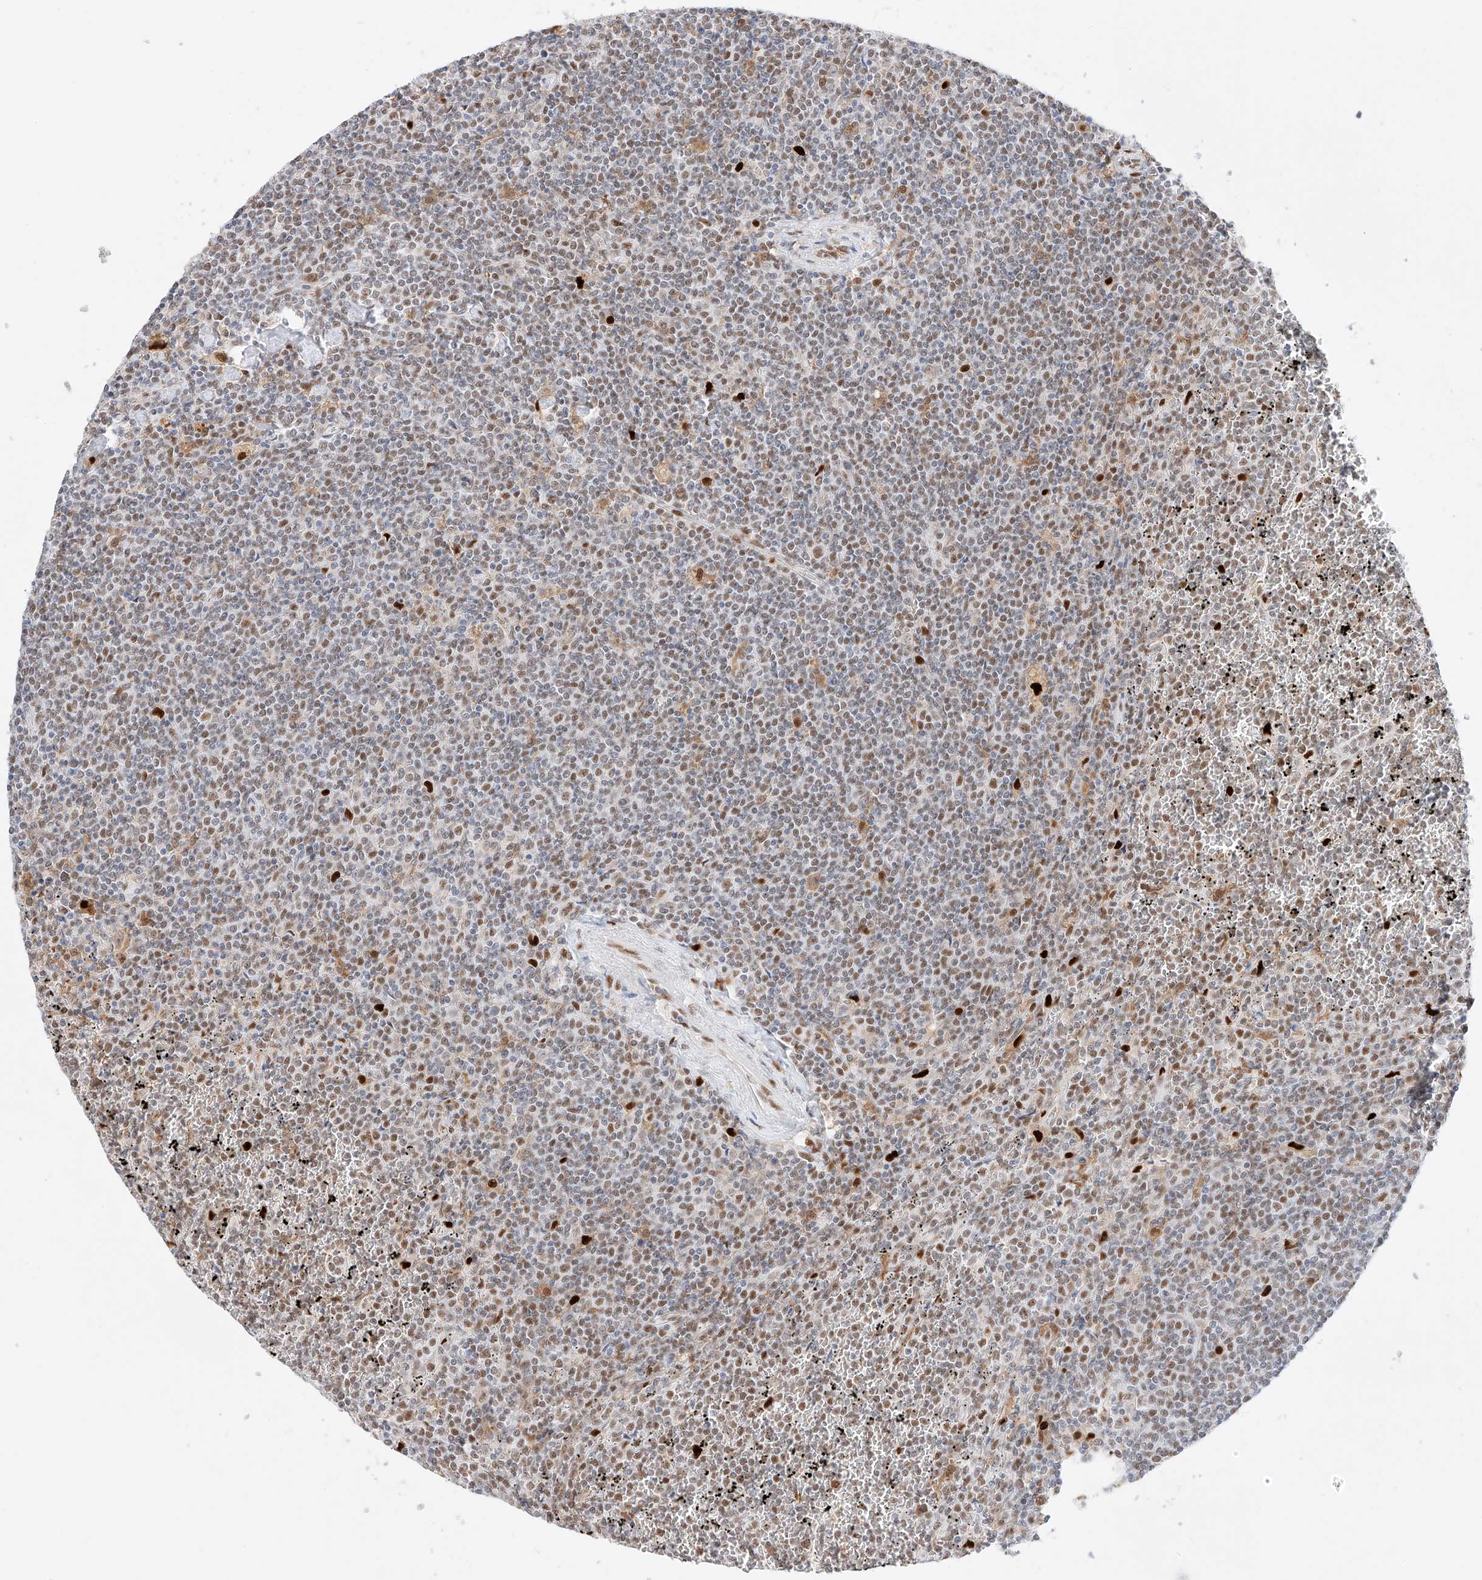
{"staining": {"intensity": "moderate", "quantity": "25%-75%", "location": "nuclear"}, "tissue": "lymphoma", "cell_type": "Tumor cells", "image_type": "cancer", "snomed": [{"axis": "morphology", "description": "Malignant lymphoma, non-Hodgkin's type, Low grade"}, {"axis": "topography", "description": "Spleen"}], "caption": "Lymphoma stained with a brown dye demonstrates moderate nuclear positive positivity in approximately 25%-75% of tumor cells.", "gene": "APIP", "patient": {"sex": "female", "age": 19}}